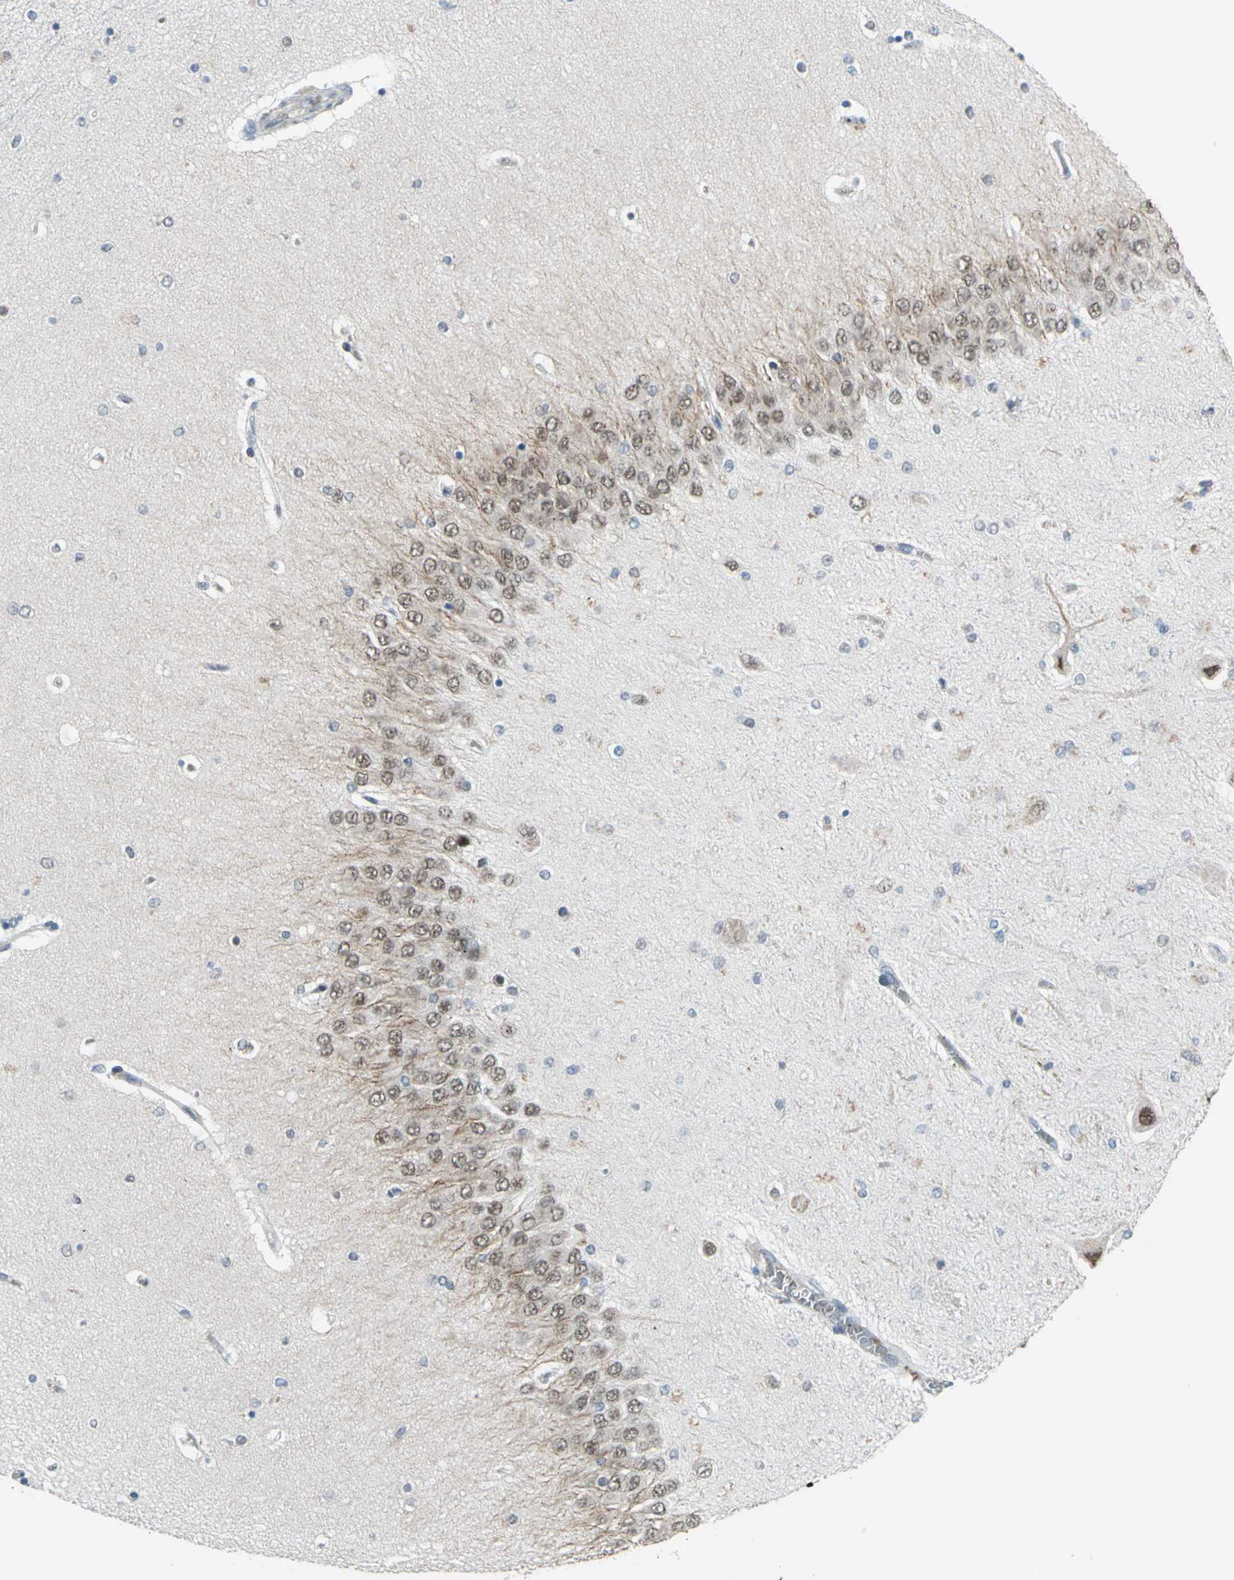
{"staining": {"intensity": "weak", "quantity": "<25%", "location": "nuclear"}, "tissue": "hippocampus", "cell_type": "Glial cells", "image_type": "normal", "snomed": [{"axis": "morphology", "description": "Normal tissue, NOS"}, {"axis": "topography", "description": "Hippocampus"}], "caption": "Glial cells are negative for protein expression in unremarkable human hippocampus. (Stains: DAB (3,3'-diaminobenzidine) IHC with hematoxylin counter stain, Microscopy: brightfield microscopy at high magnification).", "gene": "GLI3", "patient": {"sex": "female", "age": 54}}